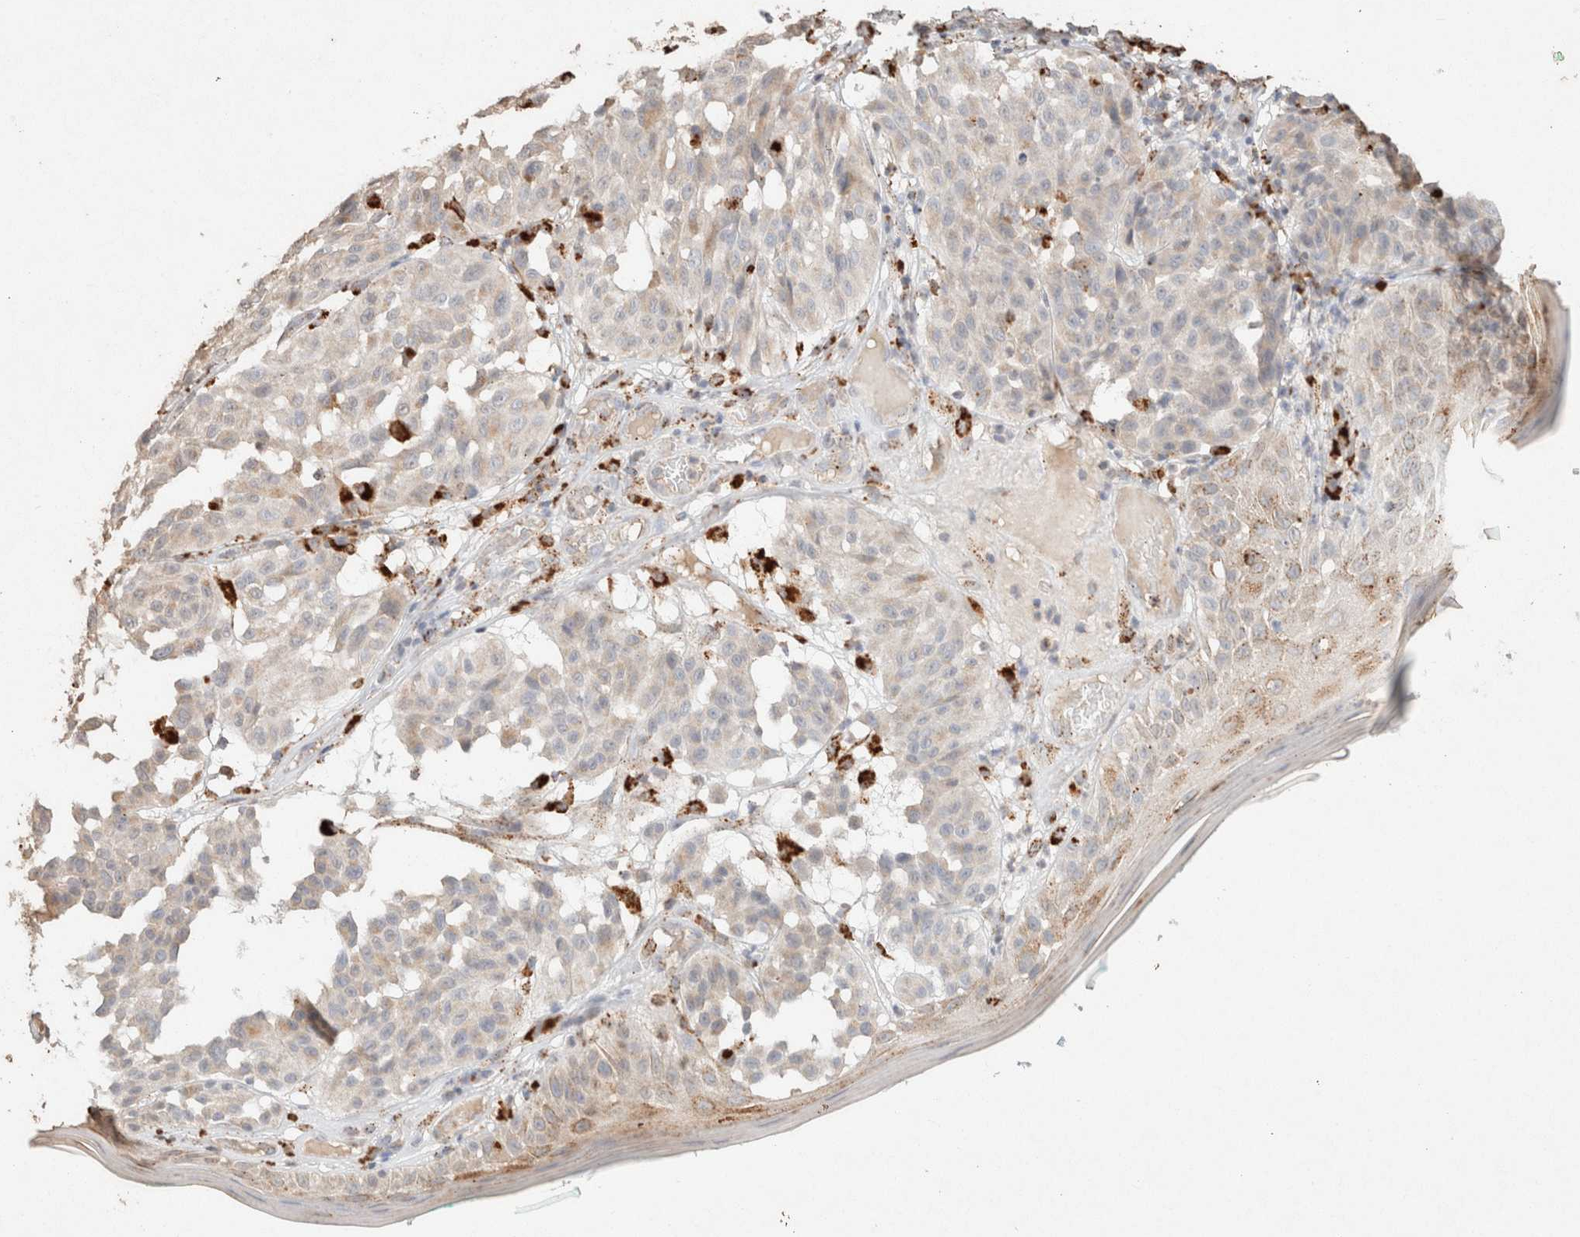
{"staining": {"intensity": "negative", "quantity": "none", "location": "none"}, "tissue": "melanoma", "cell_type": "Tumor cells", "image_type": "cancer", "snomed": [{"axis": "morphology", "description": "Malignant melanoma, NOS"}, {"axis": "topography", "description": "Skin"}], "caption": "An immunohistochemistry histopathology image of melanoma is shown. There is no staining in tumor cells of melanoma.", "gene": "CTSC", "patient": {"sex": "female", "age": 46}}